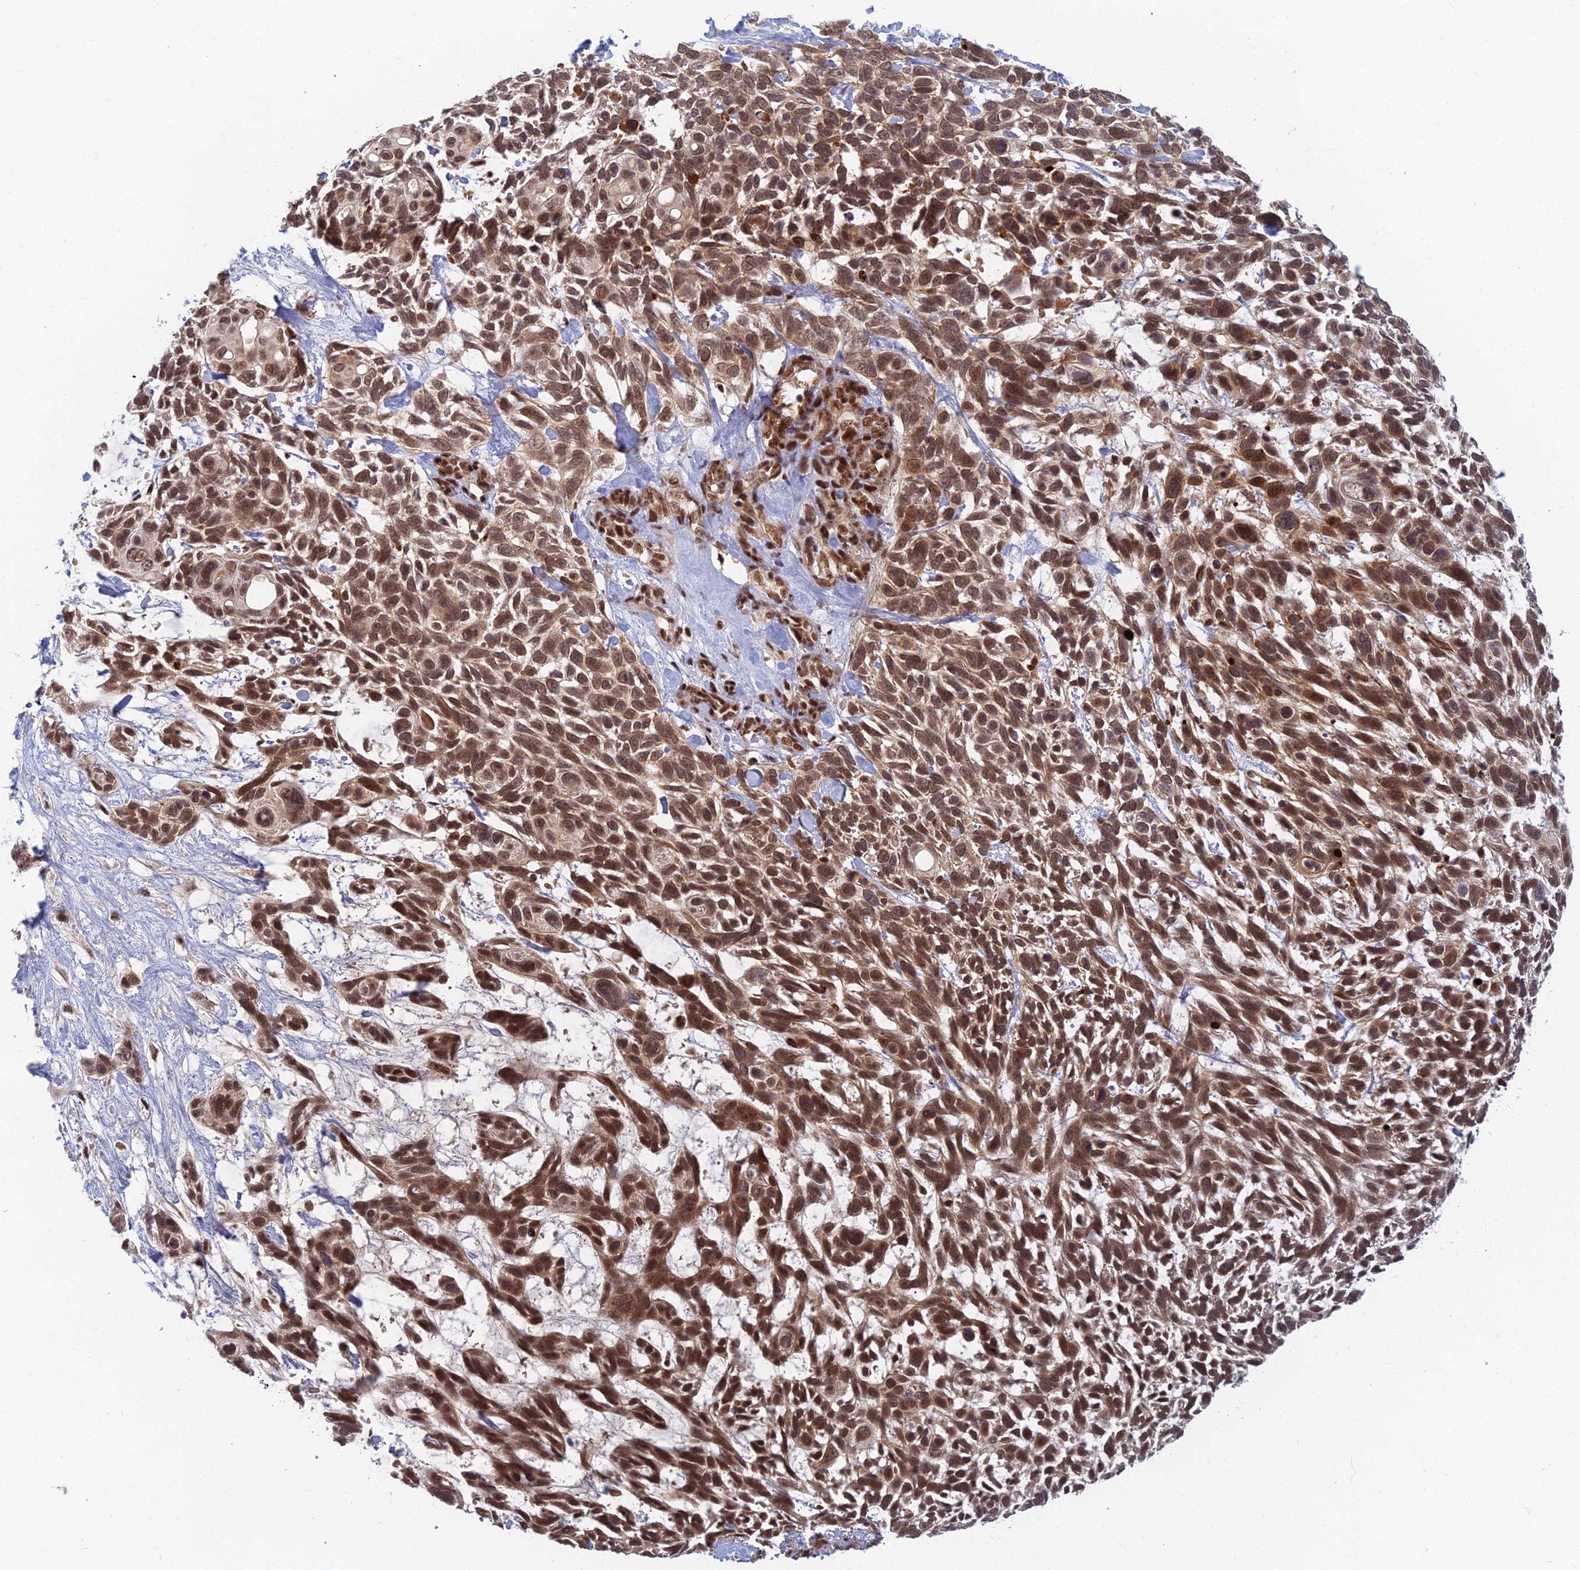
{"staining": {"intensity": "strong", "quantity": ">75%", "location": "nuclear"}, "tissue": "skin cancer", "cell_type": "Tumor cells", "image_type": "cancer", "snomed": [{"axis": "morphology", "description": "Basal cell carcinoma"}, {"axis": "topography", "description": "Skin"}], "caption": "Skin cancer stained with DAB (3,3'-diaminobenzidine) immunohistochemistry demonstrates high levels of strong nuclear positivity in about >75% of tumor cells. The staining is performed using DAB (3,3'-diaminobenzidine) brown chromogen to label protein expression. The nuclei are counter-stained blue using hematoxylin.", "gene": "TCEA2", "patient": {"sex": "male", "age": 88}}